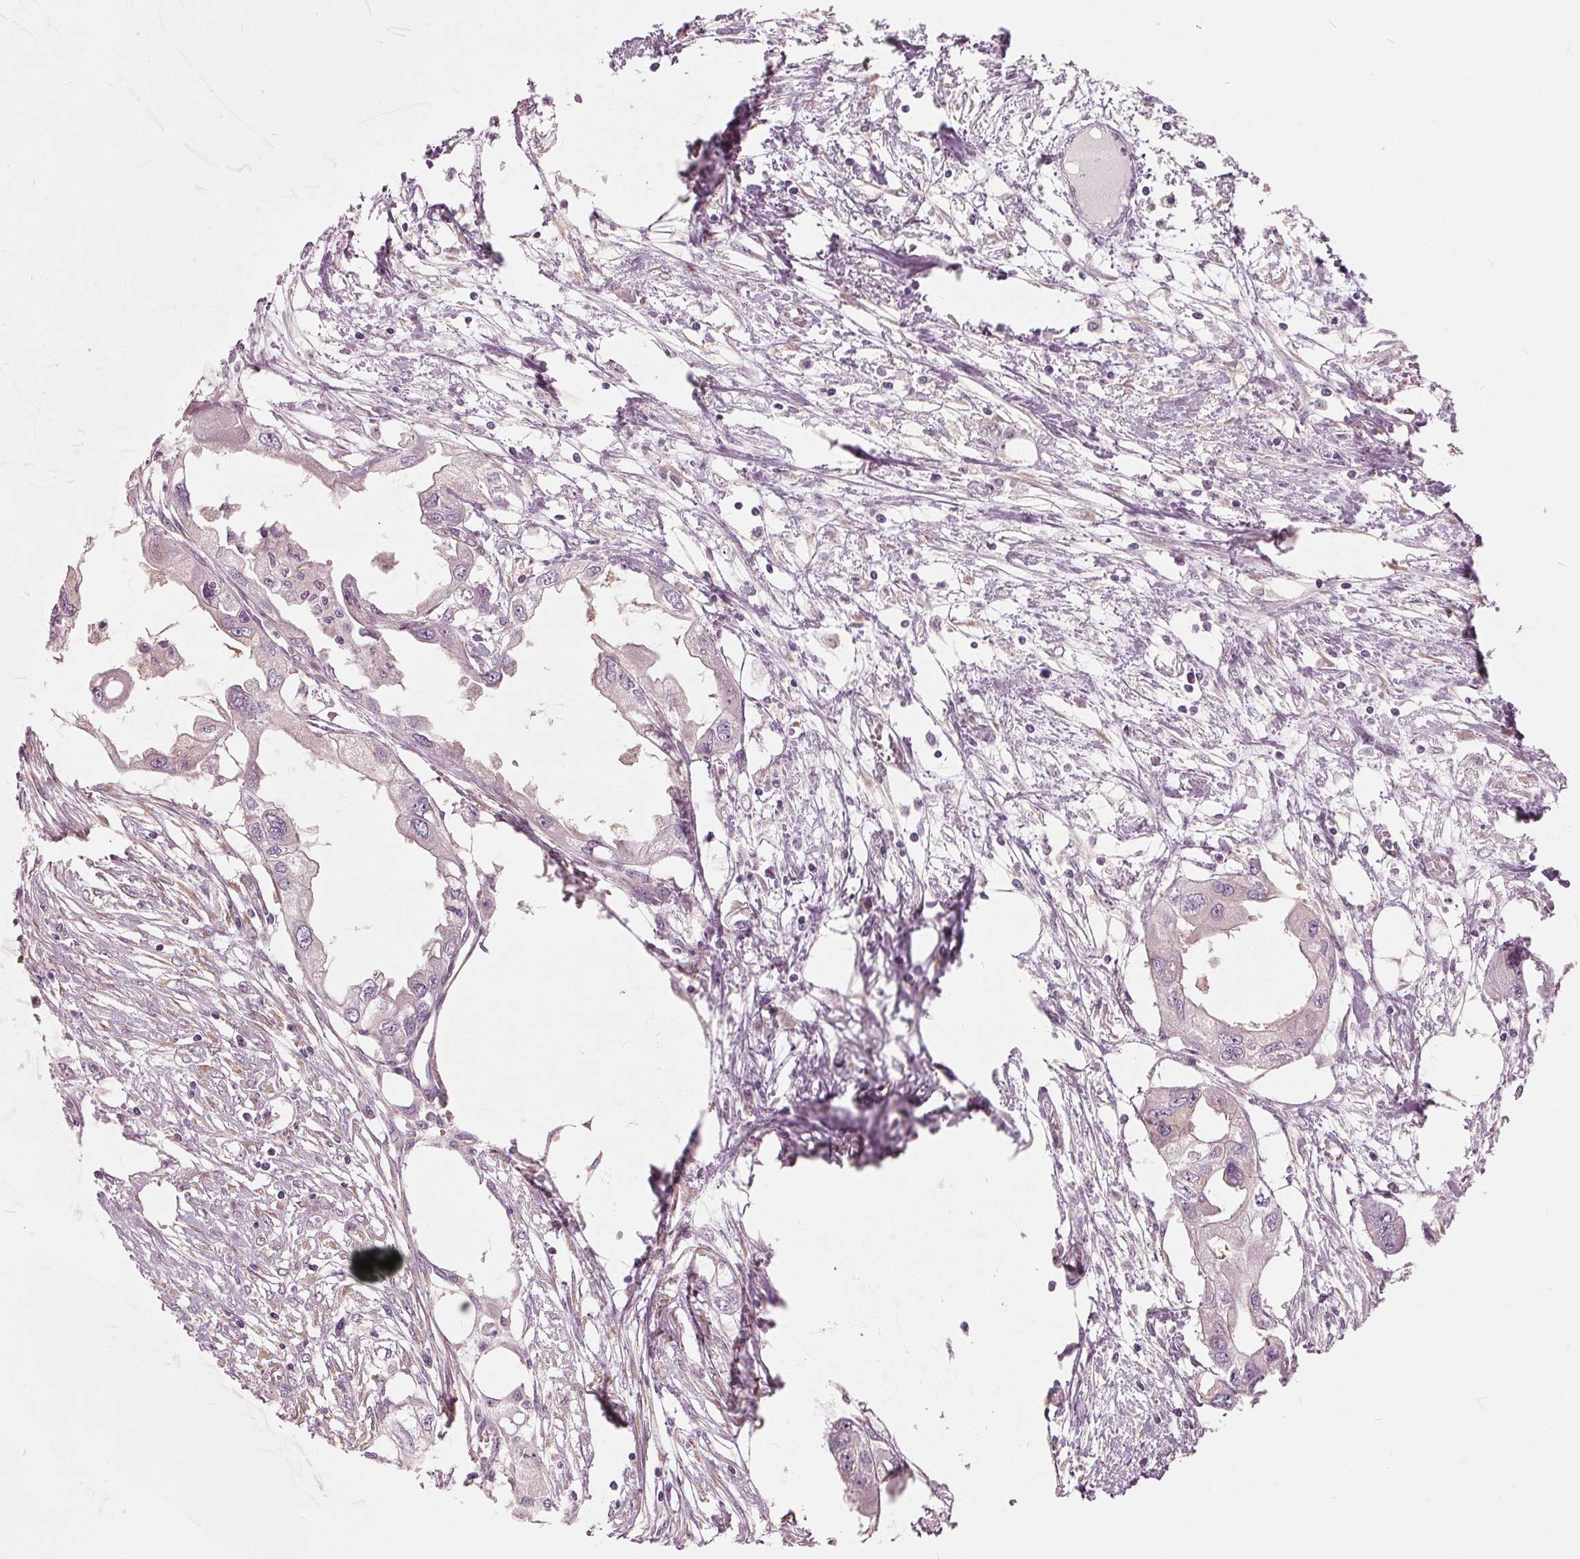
{"staining": {"intensity": "negative", "quantity": "none", "location": "none"}, "tissue": "endometrial cancer", "cell_type": "Tumor cells", "image_type": "cancer", "snomed": [{"axis": "morphology", "description": "Adenocarcinoma, NOS"}, {"axis": "morphology", "description": "Adenocarcinoma, metastatic, NOS"}, {"axis": "topography", "description": "Adipose tissue"}, {"axis": "topography", "description": "Endometrium"}], "caption": "DAB (3,3'-diaminobenzidine) immunohistochemical staining of human endometrial cancer demonstrates no significant expression in tumor cells.", "gene": "LHFPL7", "patient": {"sex": "female", "age": 67}}